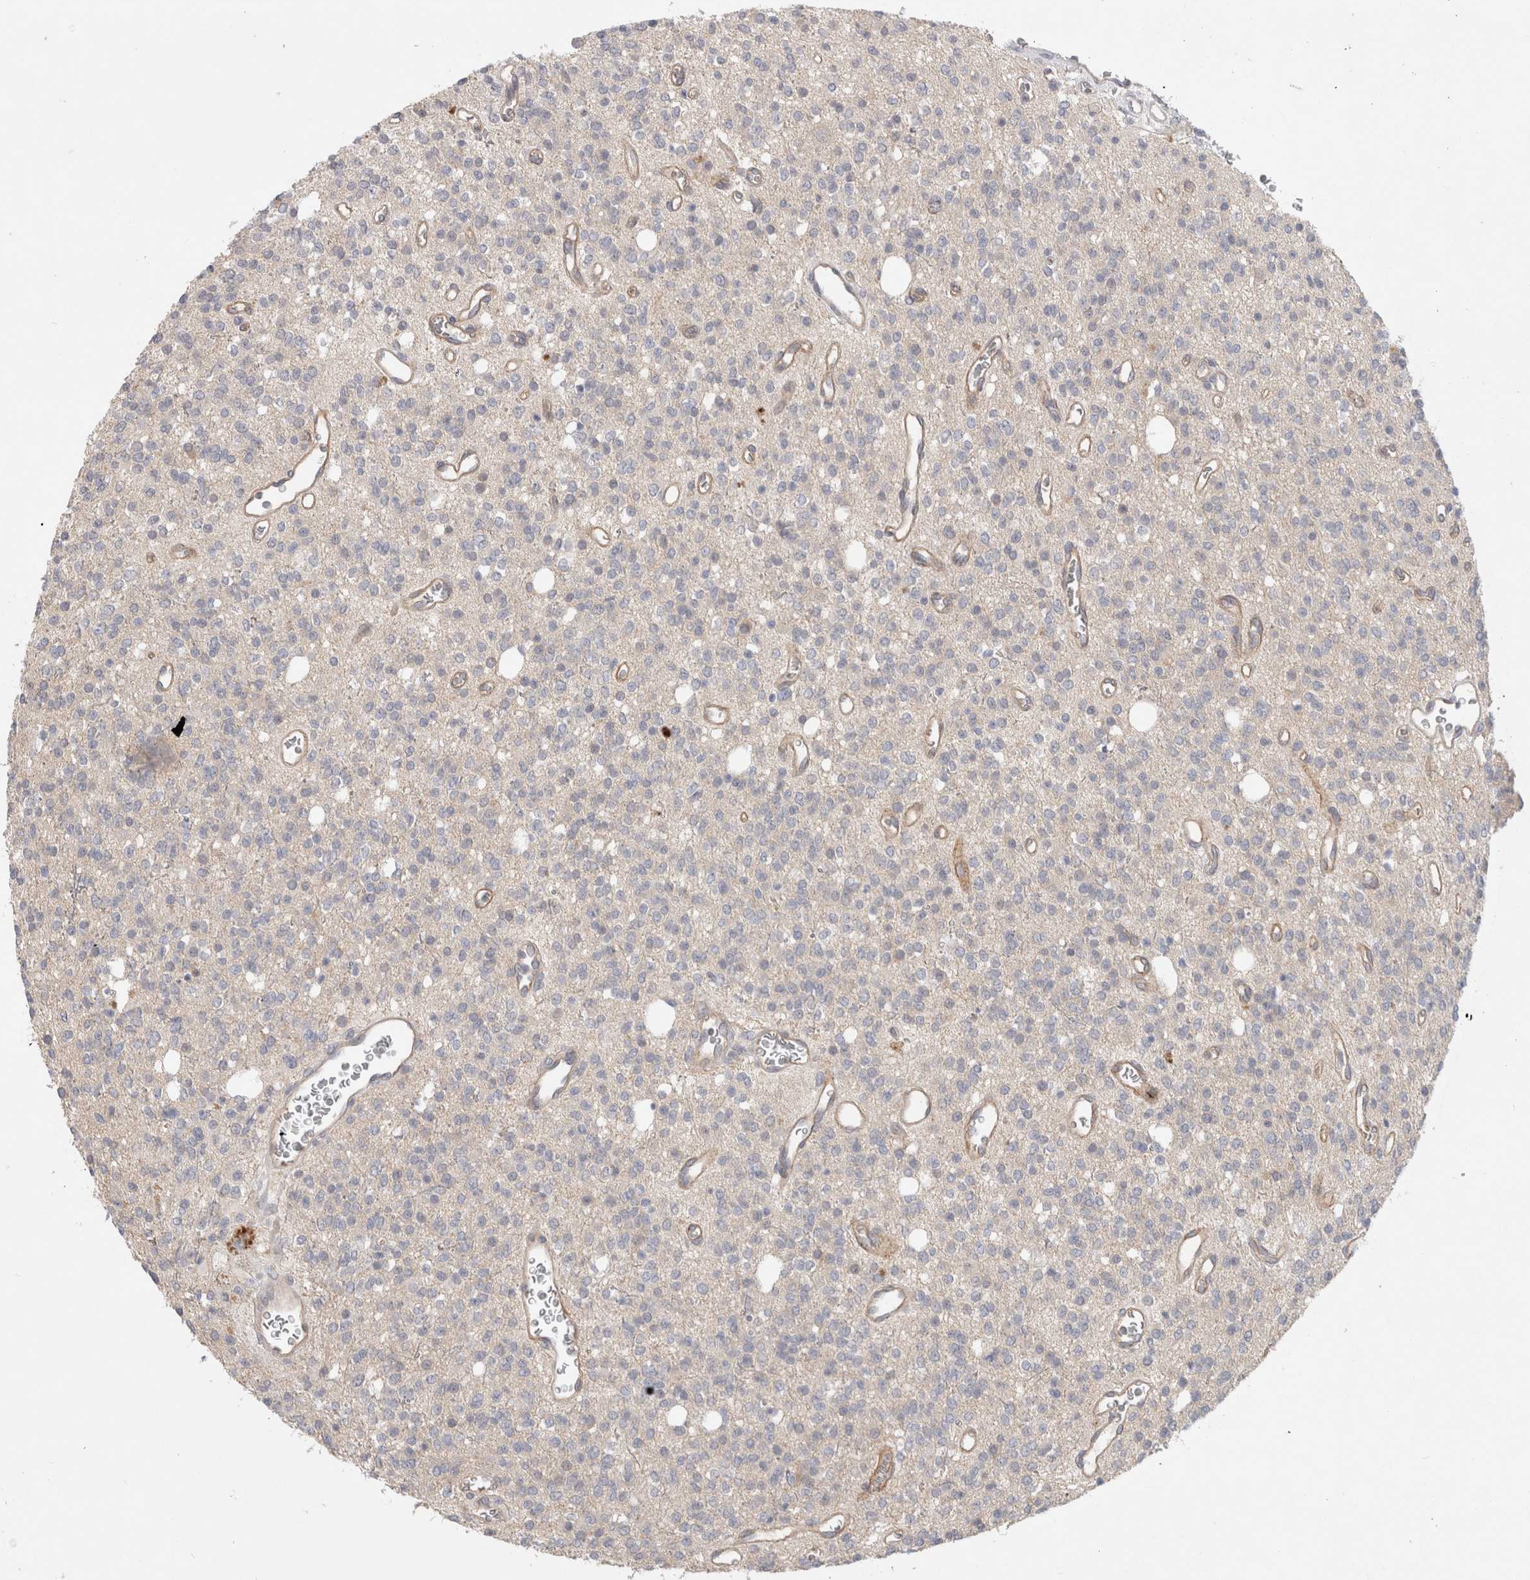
{"staining": {"intensity": "negative", "quantity": "none", "location": "none"}, "tissue": "glioma", "cell_type": "Tumor cells", "image_type": "cancer", "snomed": [{"axis": "morphology", "description": "Glioma, malignant, High grade"}, {"axis": "topography", "description": "Brain"}], "caption": "The IHC photomicrograph has no significant expression in tumor cells of malignant glioma (high-grade) tissue.", "gene": "CERS3", "patient": {"sex": "male", "age": 34}}